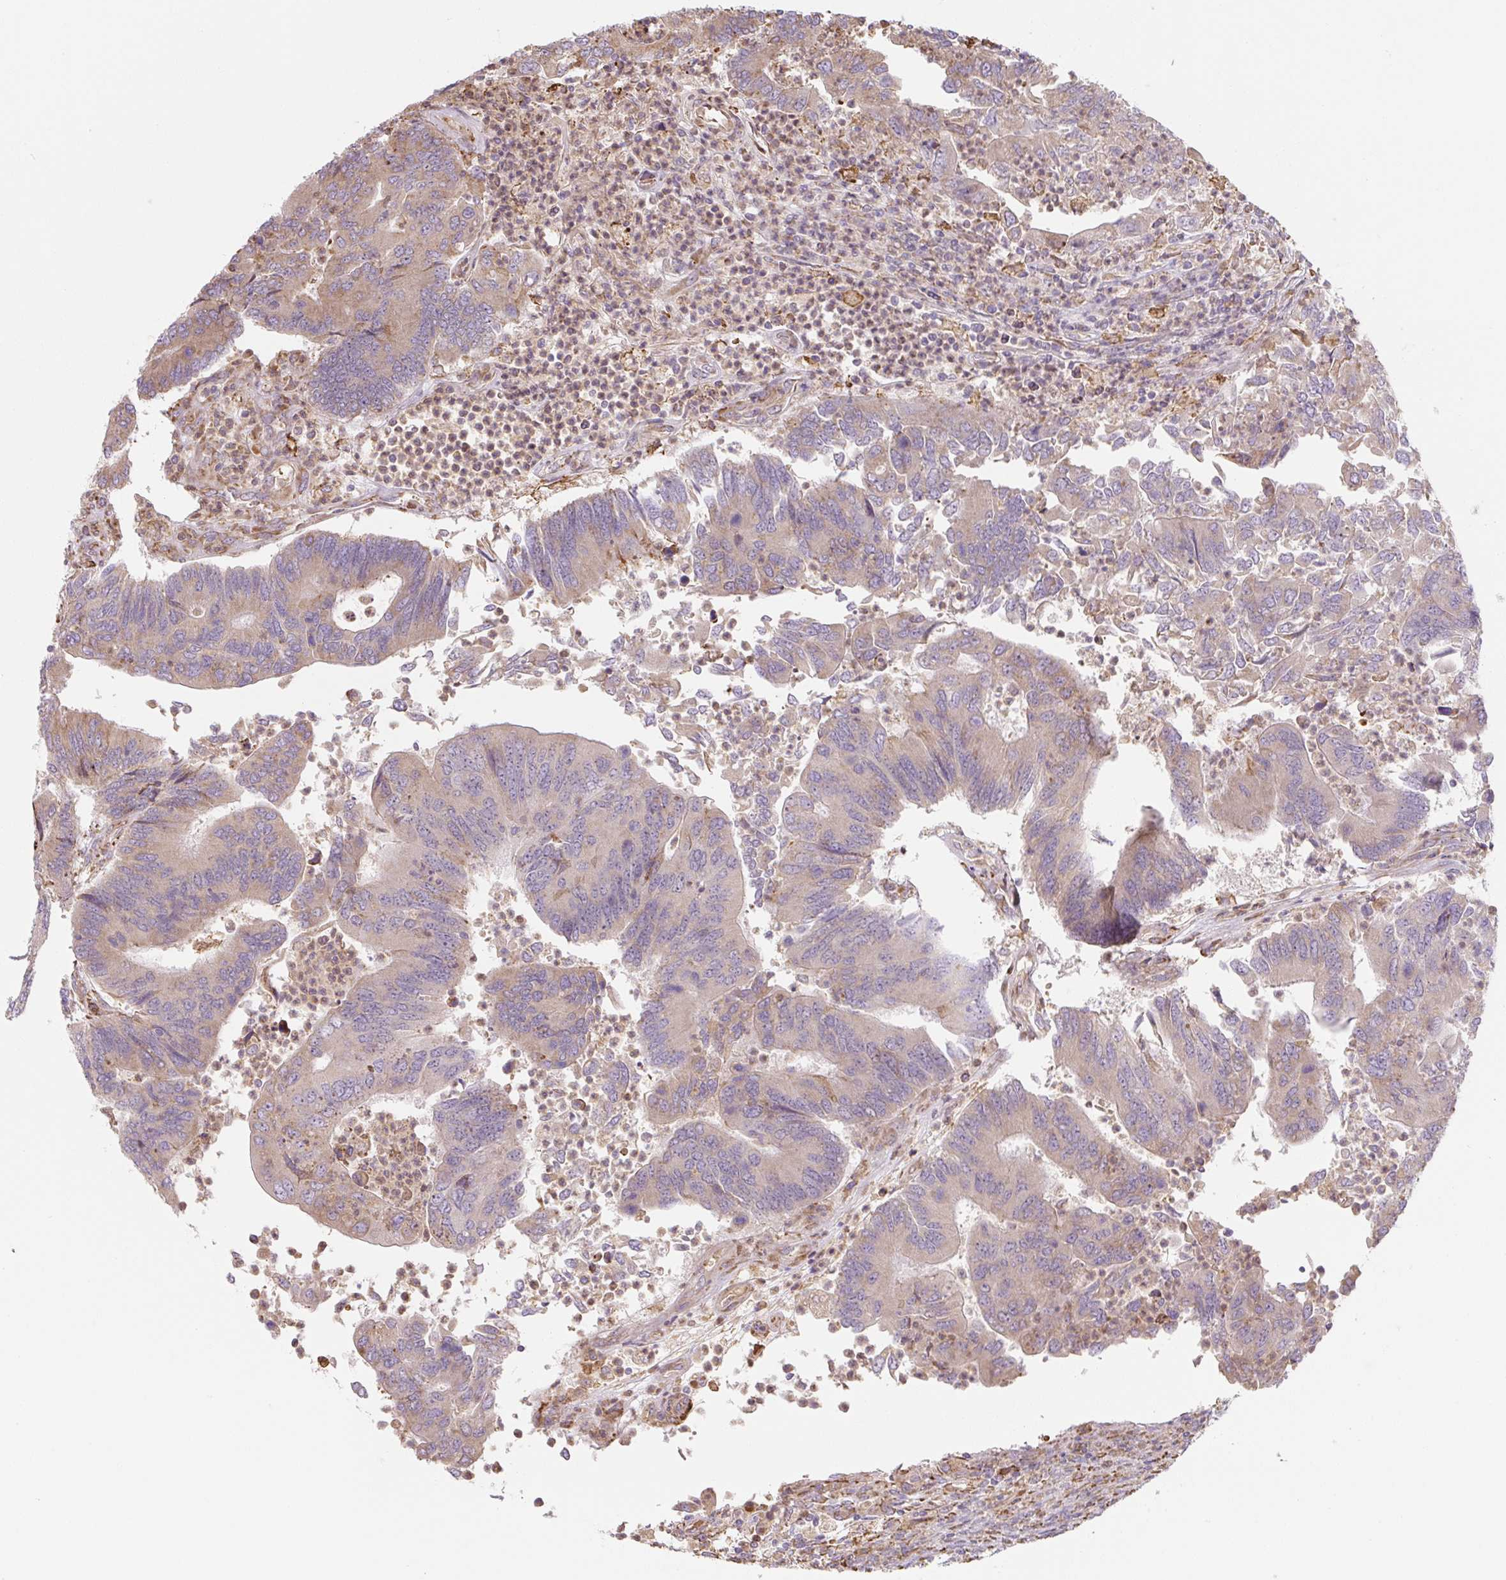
{"staining": {"intensity": "weak", "quantity": "<25%", "location": "cytoplasmic/membranous"}, "tissue": "colorectal cancer", "cell_type": "Tumor cells", "image_type": "cancer", "snomed": [{"axis": "morphology", "description": "Adenocarcinoma, NOS"}, {"axis": "topography", "description": "Colon"}], "caption": "Immunohistochemistry (IHC) photomicrograph of human colorectal cancer (adenocarcinoma) stained for a protein (brown), which exhibits no staining in tumor cells. The staining was performed using DAB to visualize the protein expression in brown, while the nuclei were stained in blue with hematoxylin (Magnification: 20x).", "gene": "RASA1", "patient": {"sex": "female", "age": 67}}